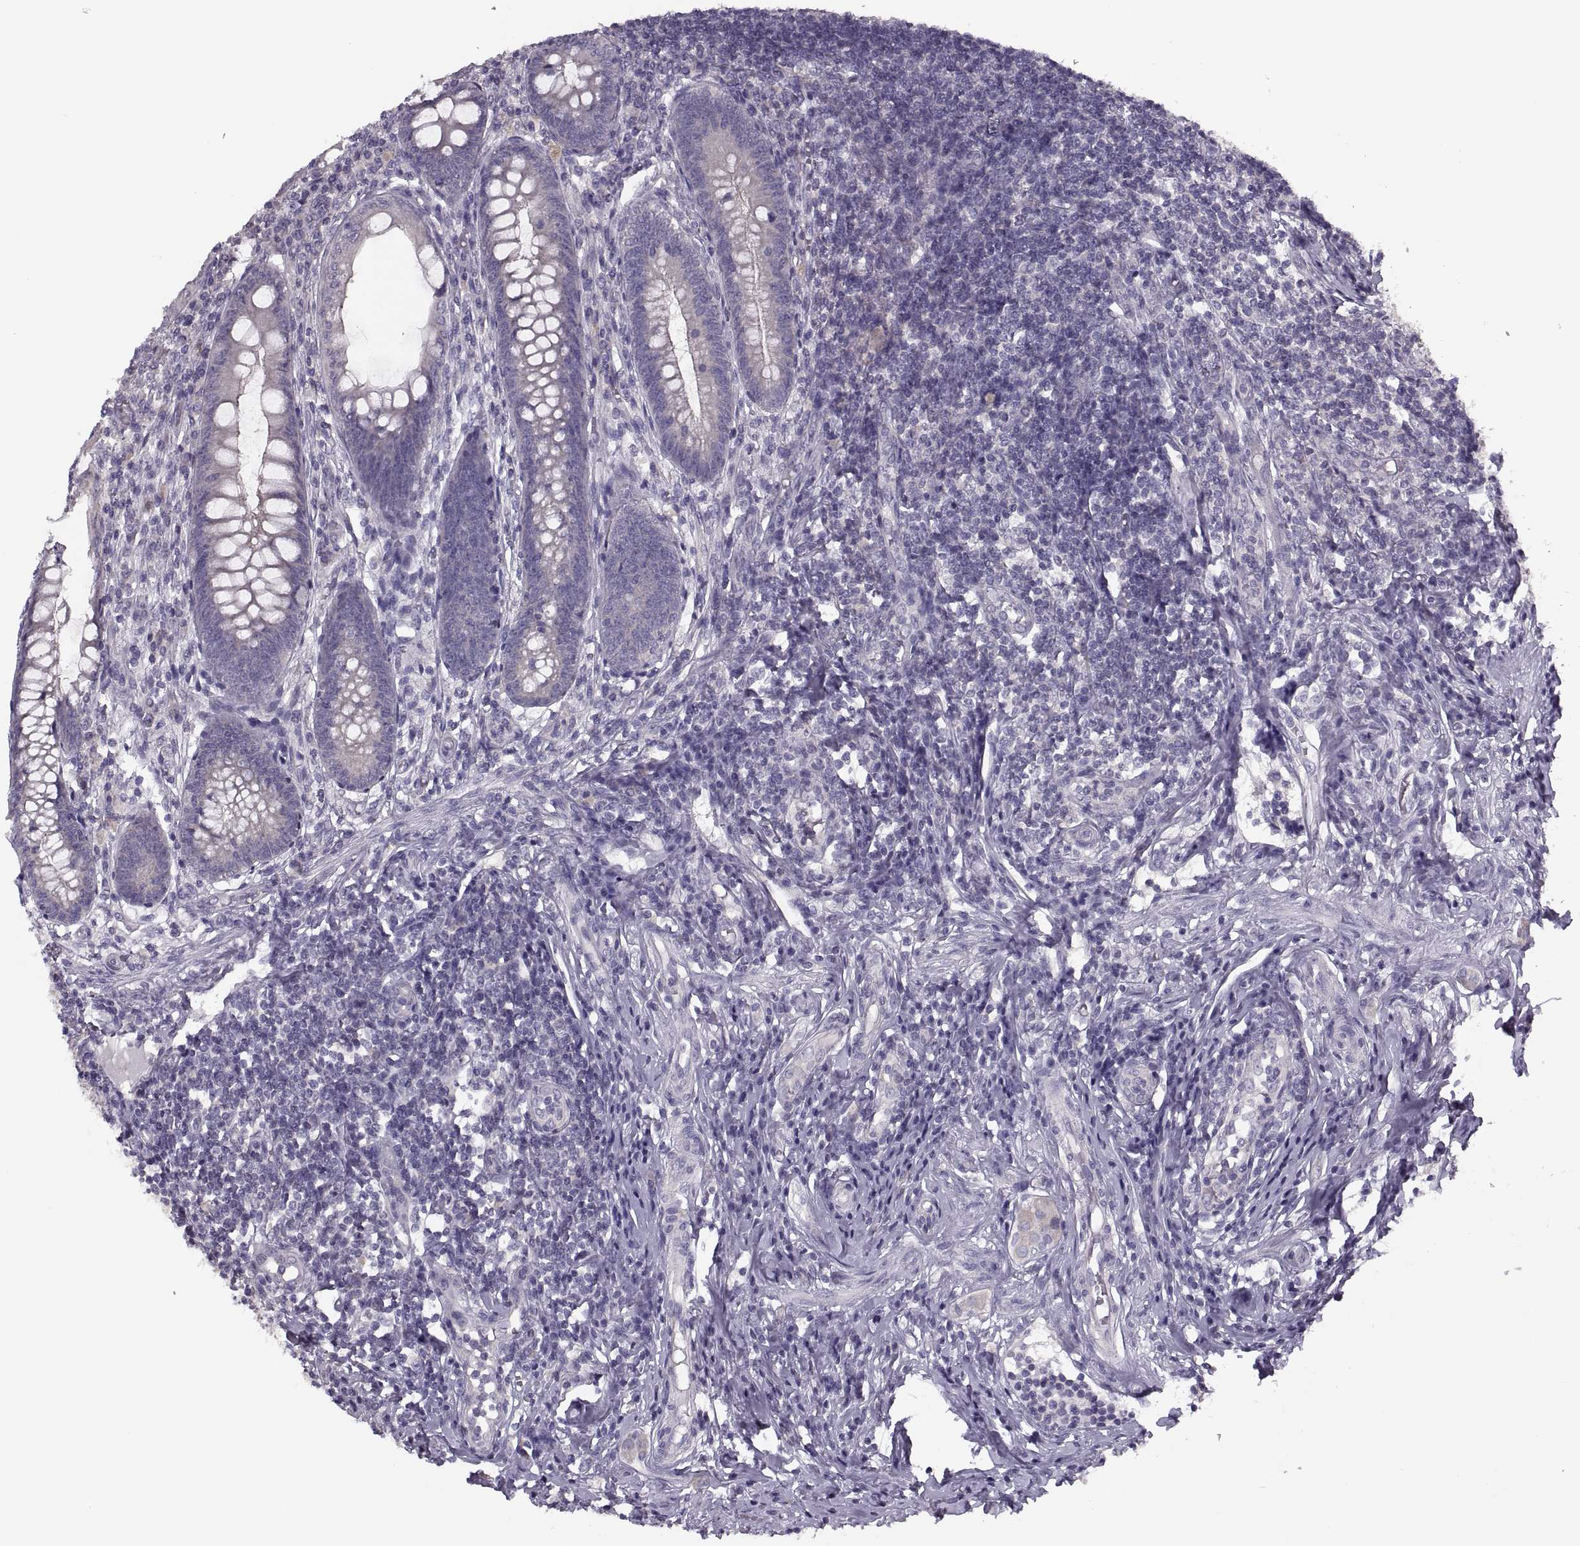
{"staining": {"intensity": "negative", "quantity": "none", "location": "none"}, "tissue": "appendix", "cell_type": "Glandular cells", "image_type": "normal", "snomed": [{"axis": "morphology", "description": "Normal tissue, NOS"}, {"axis": "morphology", "description": "Inflammation, NOS"}, {"axis": "topography", "description": "Appendix"}], "caption": "IHC micrograph of benign human appendix stained for a protein (brown), which reveals no staining in glandular cells. The staining is performed using DAB brown chromogen with nuclei counter-stained in using hematoxylin.", "gene": "PRSS54", "patient": {"sex": "male", "age": 16}}